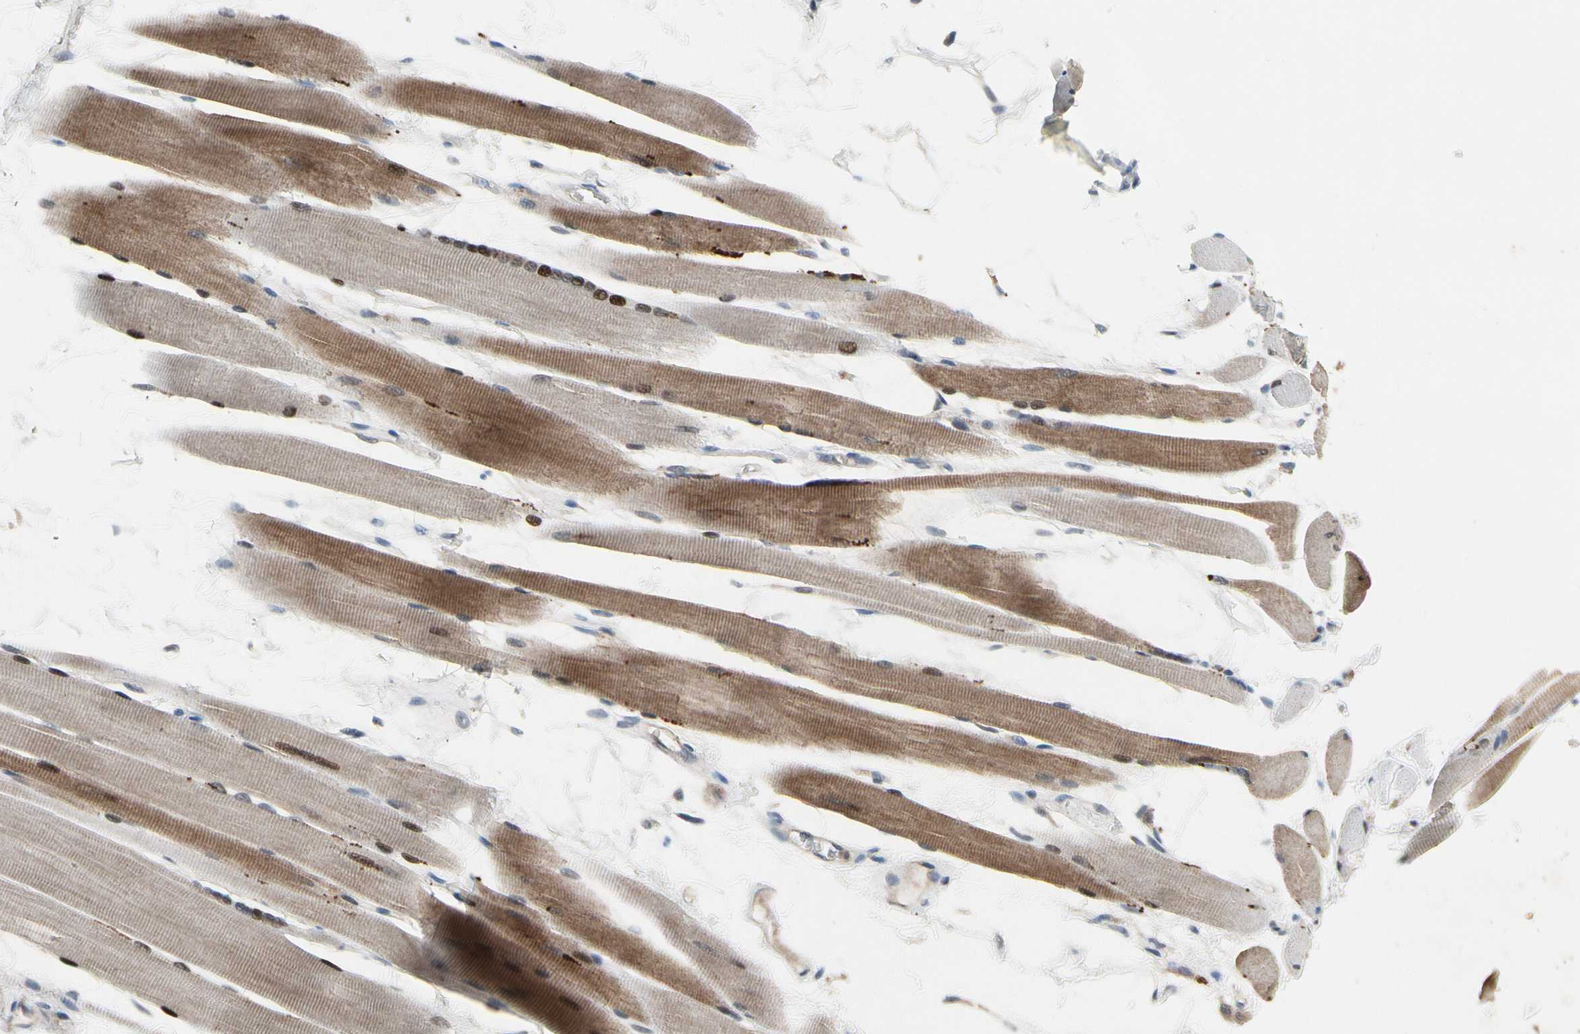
{"staining": {"intensity": "moderate", "quantity": "25%-75%", "location": "cytoplasmic/membranous,nuclear"}, "tissue": "skeletal muscle", "cell_type": "Myocytes", "image_type": "normal", "snomed": [{"axis": "morphology", "description": "Normal tissue, NOS"}, {"axis": "topography", "description": "Skeletal muscle"}, {"axis": "topography", "description": "Oral tissue"}, {"axis": "topography", "description": "Peripheral nerve tissue"}], "caption": "Immunohistochemistry (IHC) photomicrograph of benign skeletal muscle: human skeletal muscle stained using immunohistochemistry (IHC) shows medium levels of moderate protein expression localized specifically in the cytoplasmic/membranous,nuclear of myocytes, appearing as a cytoplasmic/membranous,nuclear brown color.", "gene": "NMI", "patient": {"sex": "female", "age": 84}}